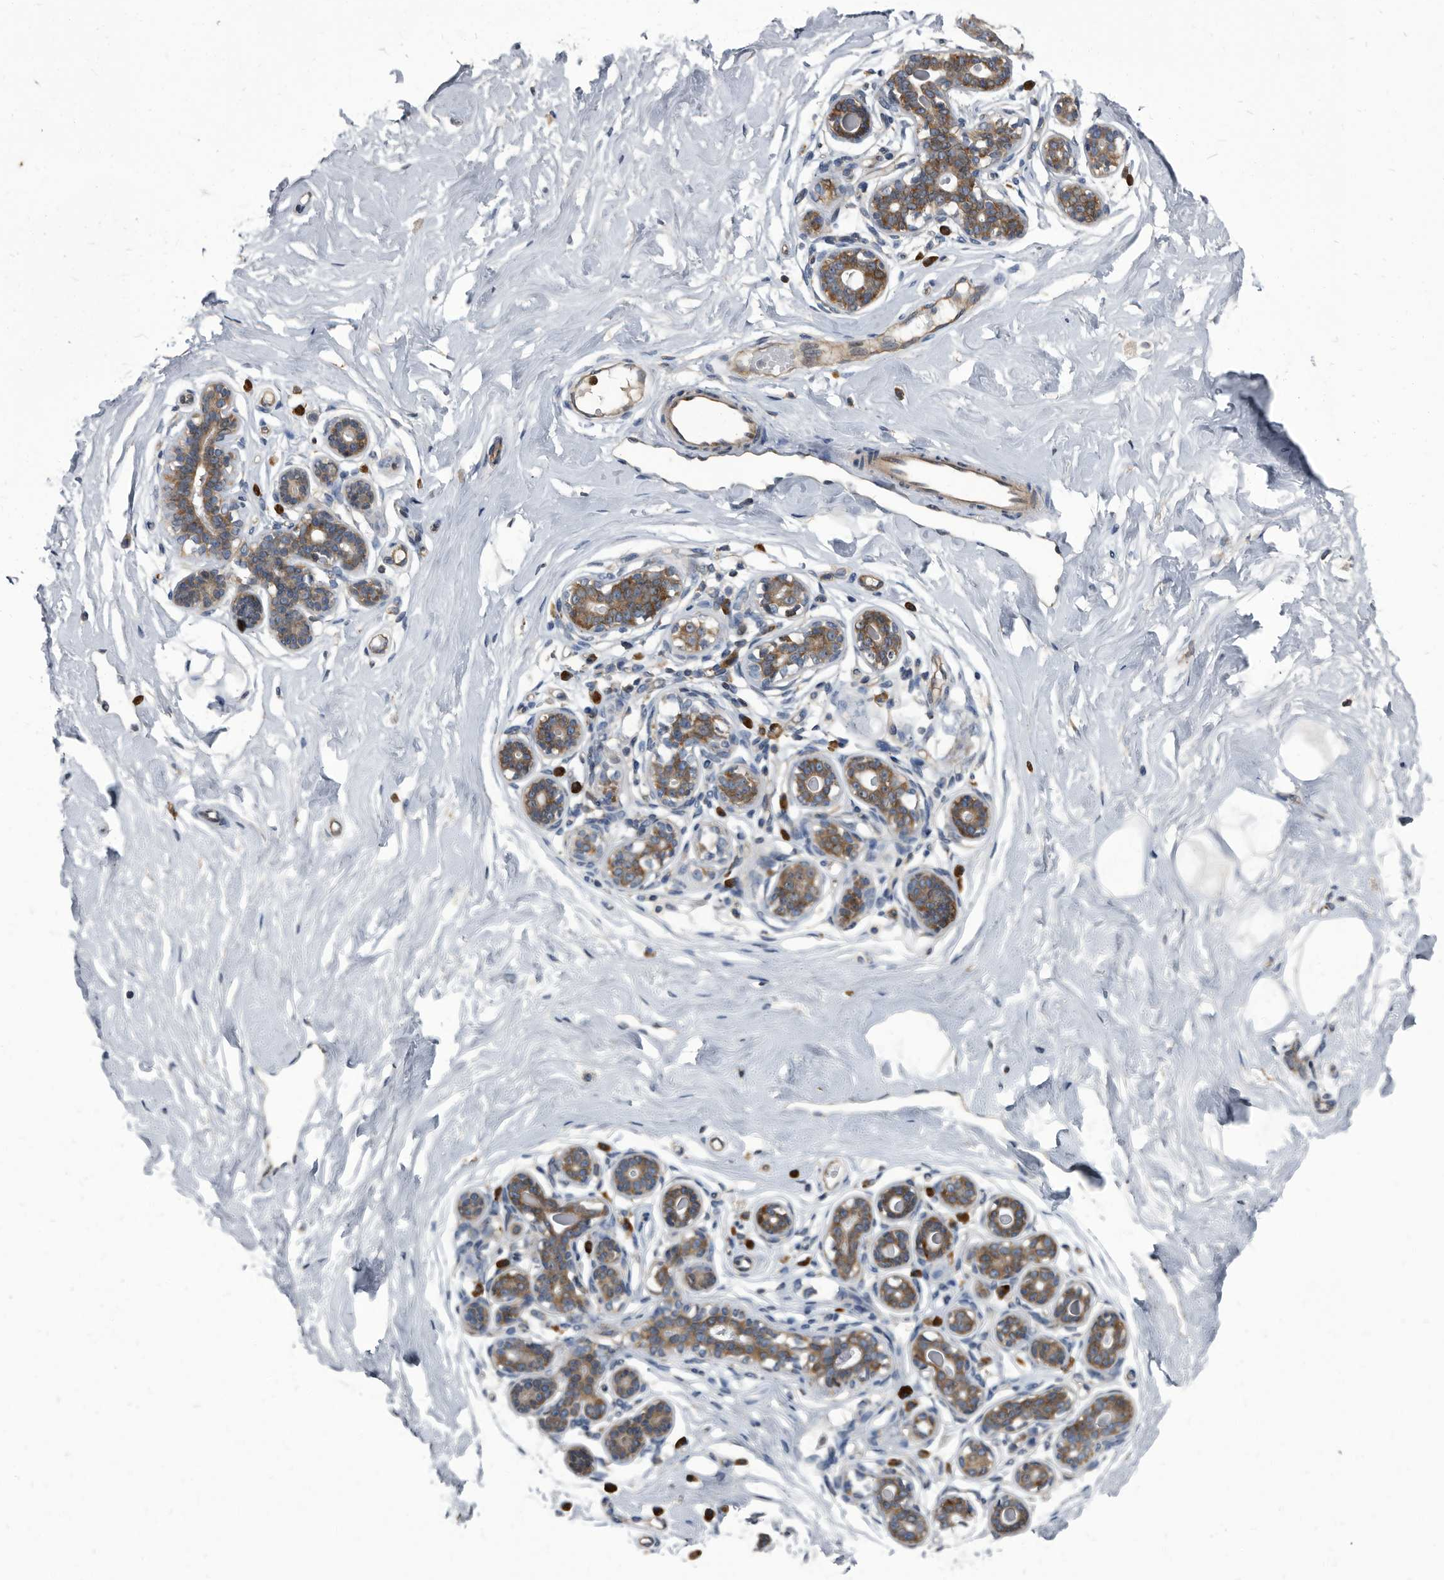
{"staining": {"intensity": "negative", "quantity": "none", "location": "none"}, "tissue": "breast", "cell_type": "Adipocytes", "image_type": "normal", "snomed": [{"axis": "morphology", "description": "Normal tissue, NOS"}, {"axis": "morphology", "description": "Adenoma, NOS"}, {"axis": "topography", "description": "Breast"}], "caption": "Immunohistochemical staining of unremarkable human breast displays no significant positivity in adipocytes. Brightfield microscopy of IHC stained with DAB (3,3'-diaminobenzidine) (brown) and hematoxylin (blue), captured at high magnification.", "gene": "CDV3", "patient": {"sex": "female", "age": 23}}